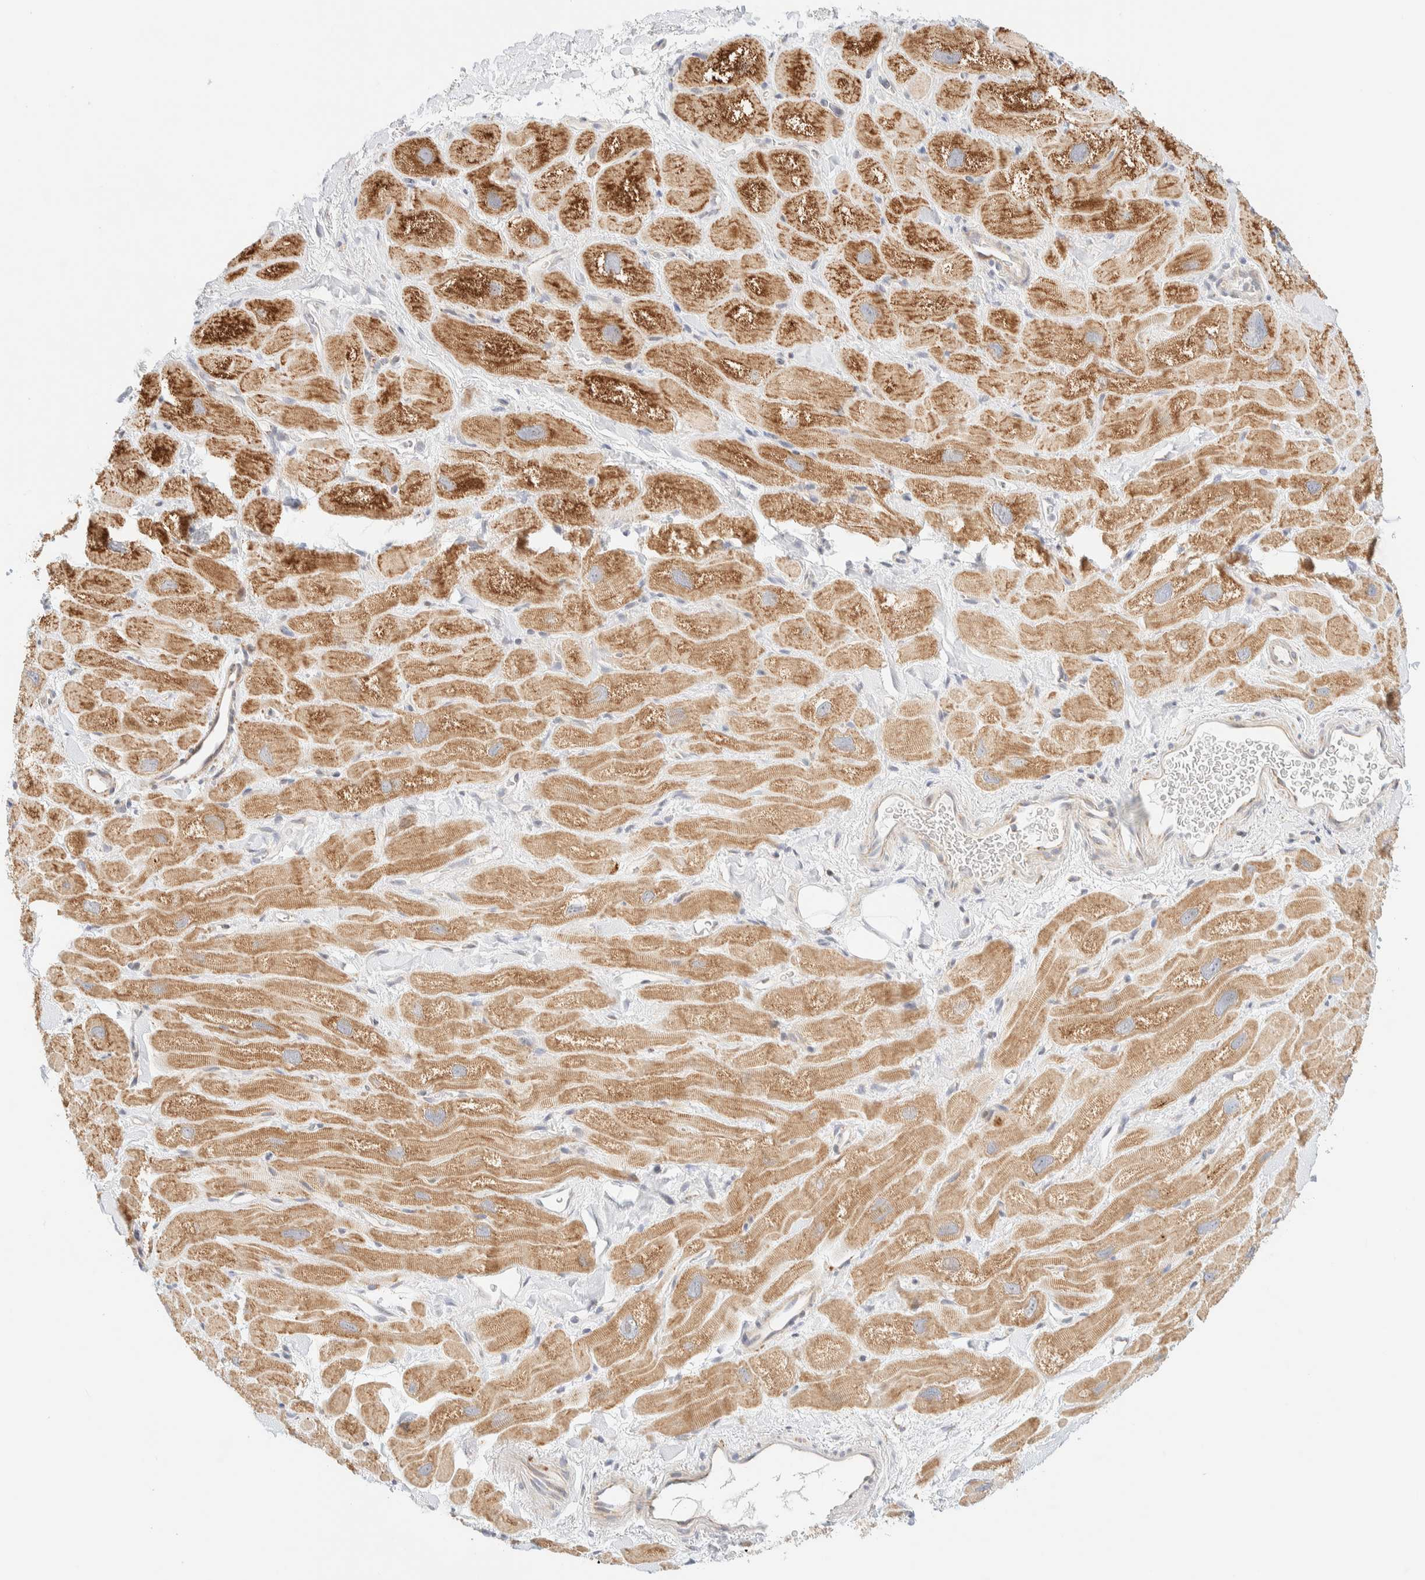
{"staining": {"intensity": "moderate", "quantity": ">75%", "location": "cytoplasmic/membranous"}, "tissue": "heart muscle", "cell_type": "Cardiomyocytes", "image_type": "normal", "snomed": [{"axis": "morphology", "description": "Normal tissue, NOS"}, {"axis": "topography", "description": "Heart"}], "caption": "Immunohistochemical staining of normal heart muscle displays >75% levels of moderate cytoplasmic/membranous protein positivity in approximately >75% of cardiomyocytes. (DAB IHC, brown staining for protein, blue staining for nuclei).", "gene": "PPM1K", "patient": {"sex": "male", "age": 49}}